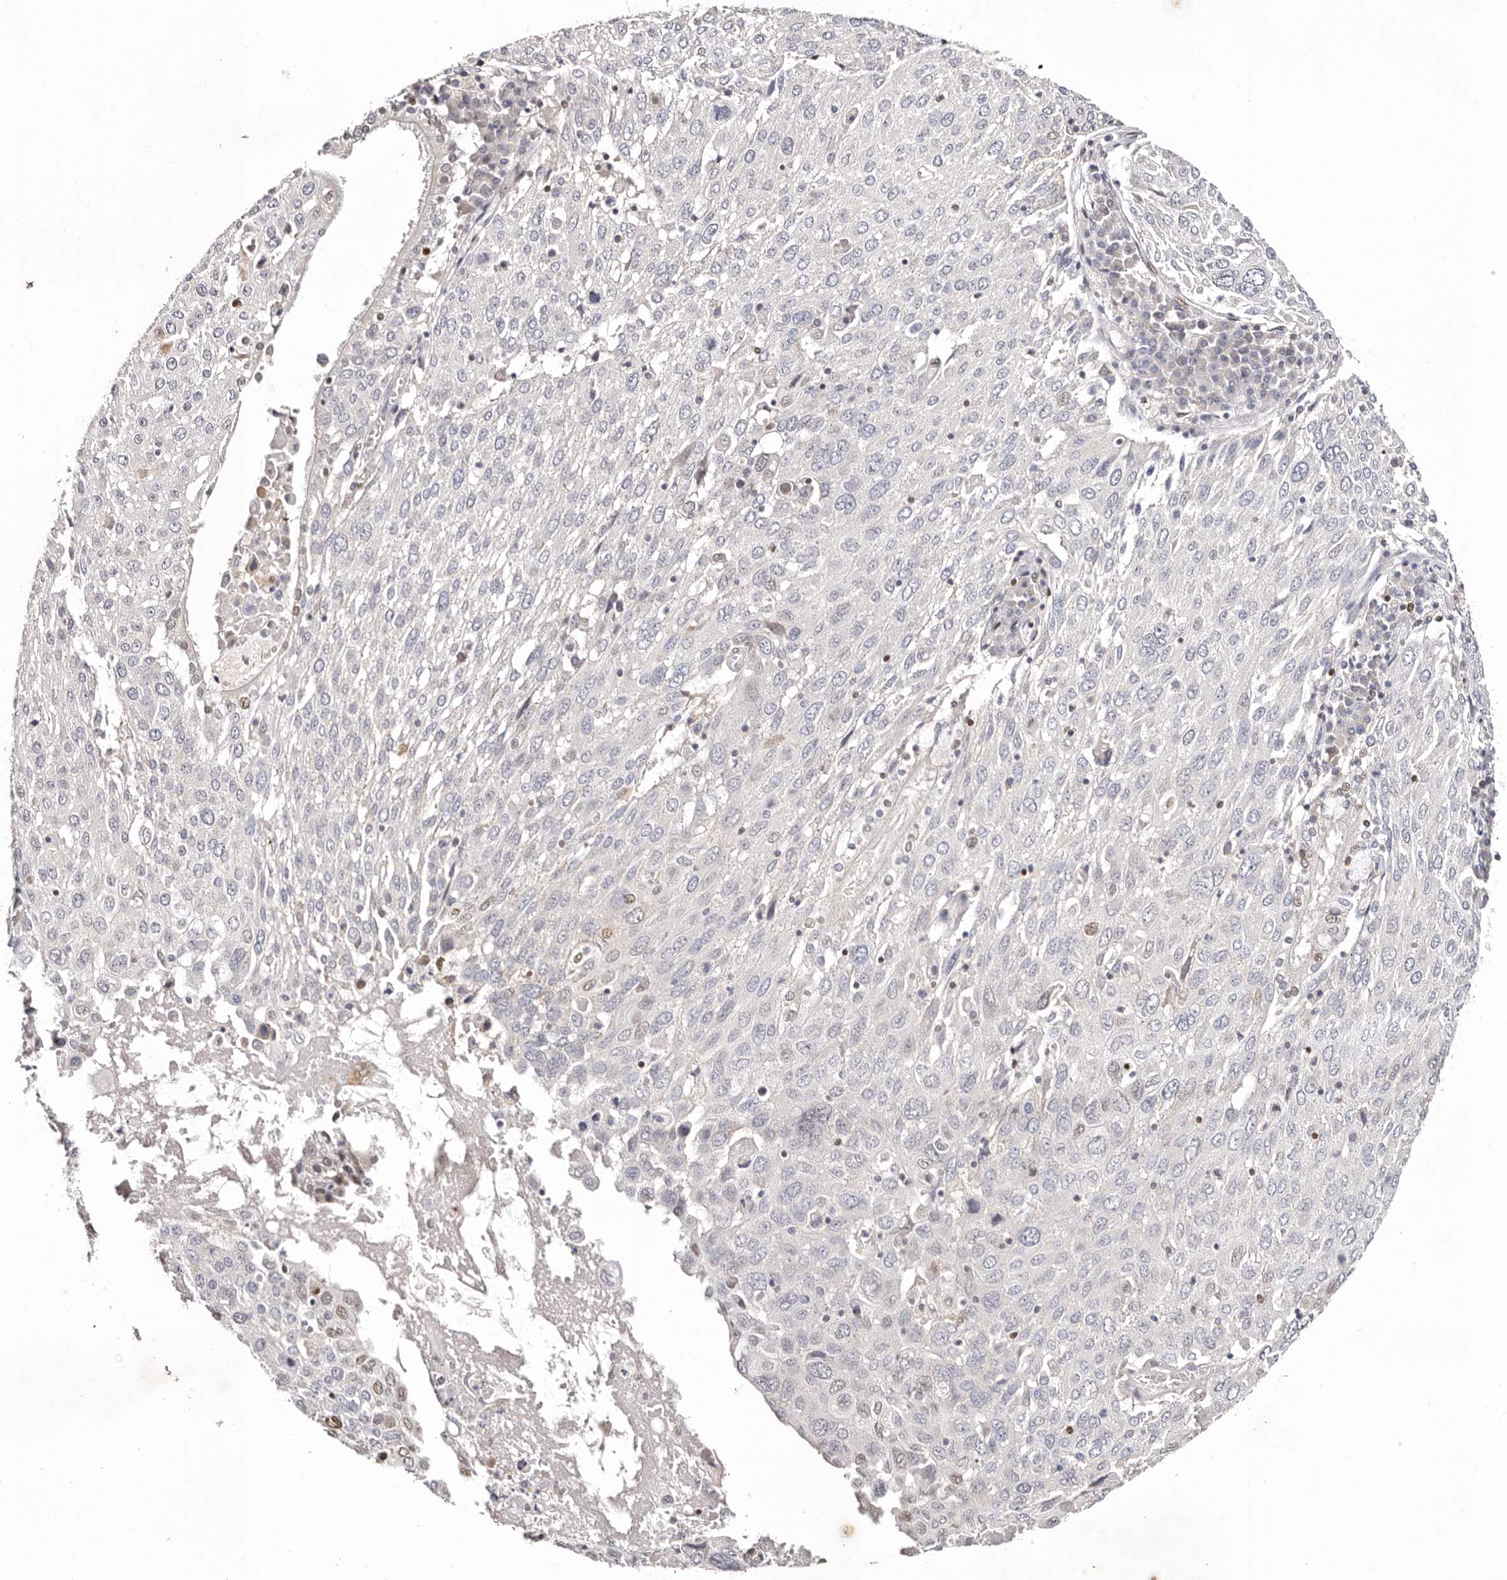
{"staining": {"intensity": "negative", "quantity": "none", "location": "none"}, "tissue": "lung cancer", "cell_type": "Tumor cells", "image_type": "cancer", "snomed": [{"axis": "morphology", "description": "Squamous cell carcinoma, NOS"}, {"axis": "topography", "description": "Lung"}], "caption": "DAB (3,3'-diaminobenzidine) immunohistochemical staining of human lung cancer reveals no significant positivity in tumor cells.", "gene": "IQGAP3", "patient": {"sex": "male", "age": 65}}